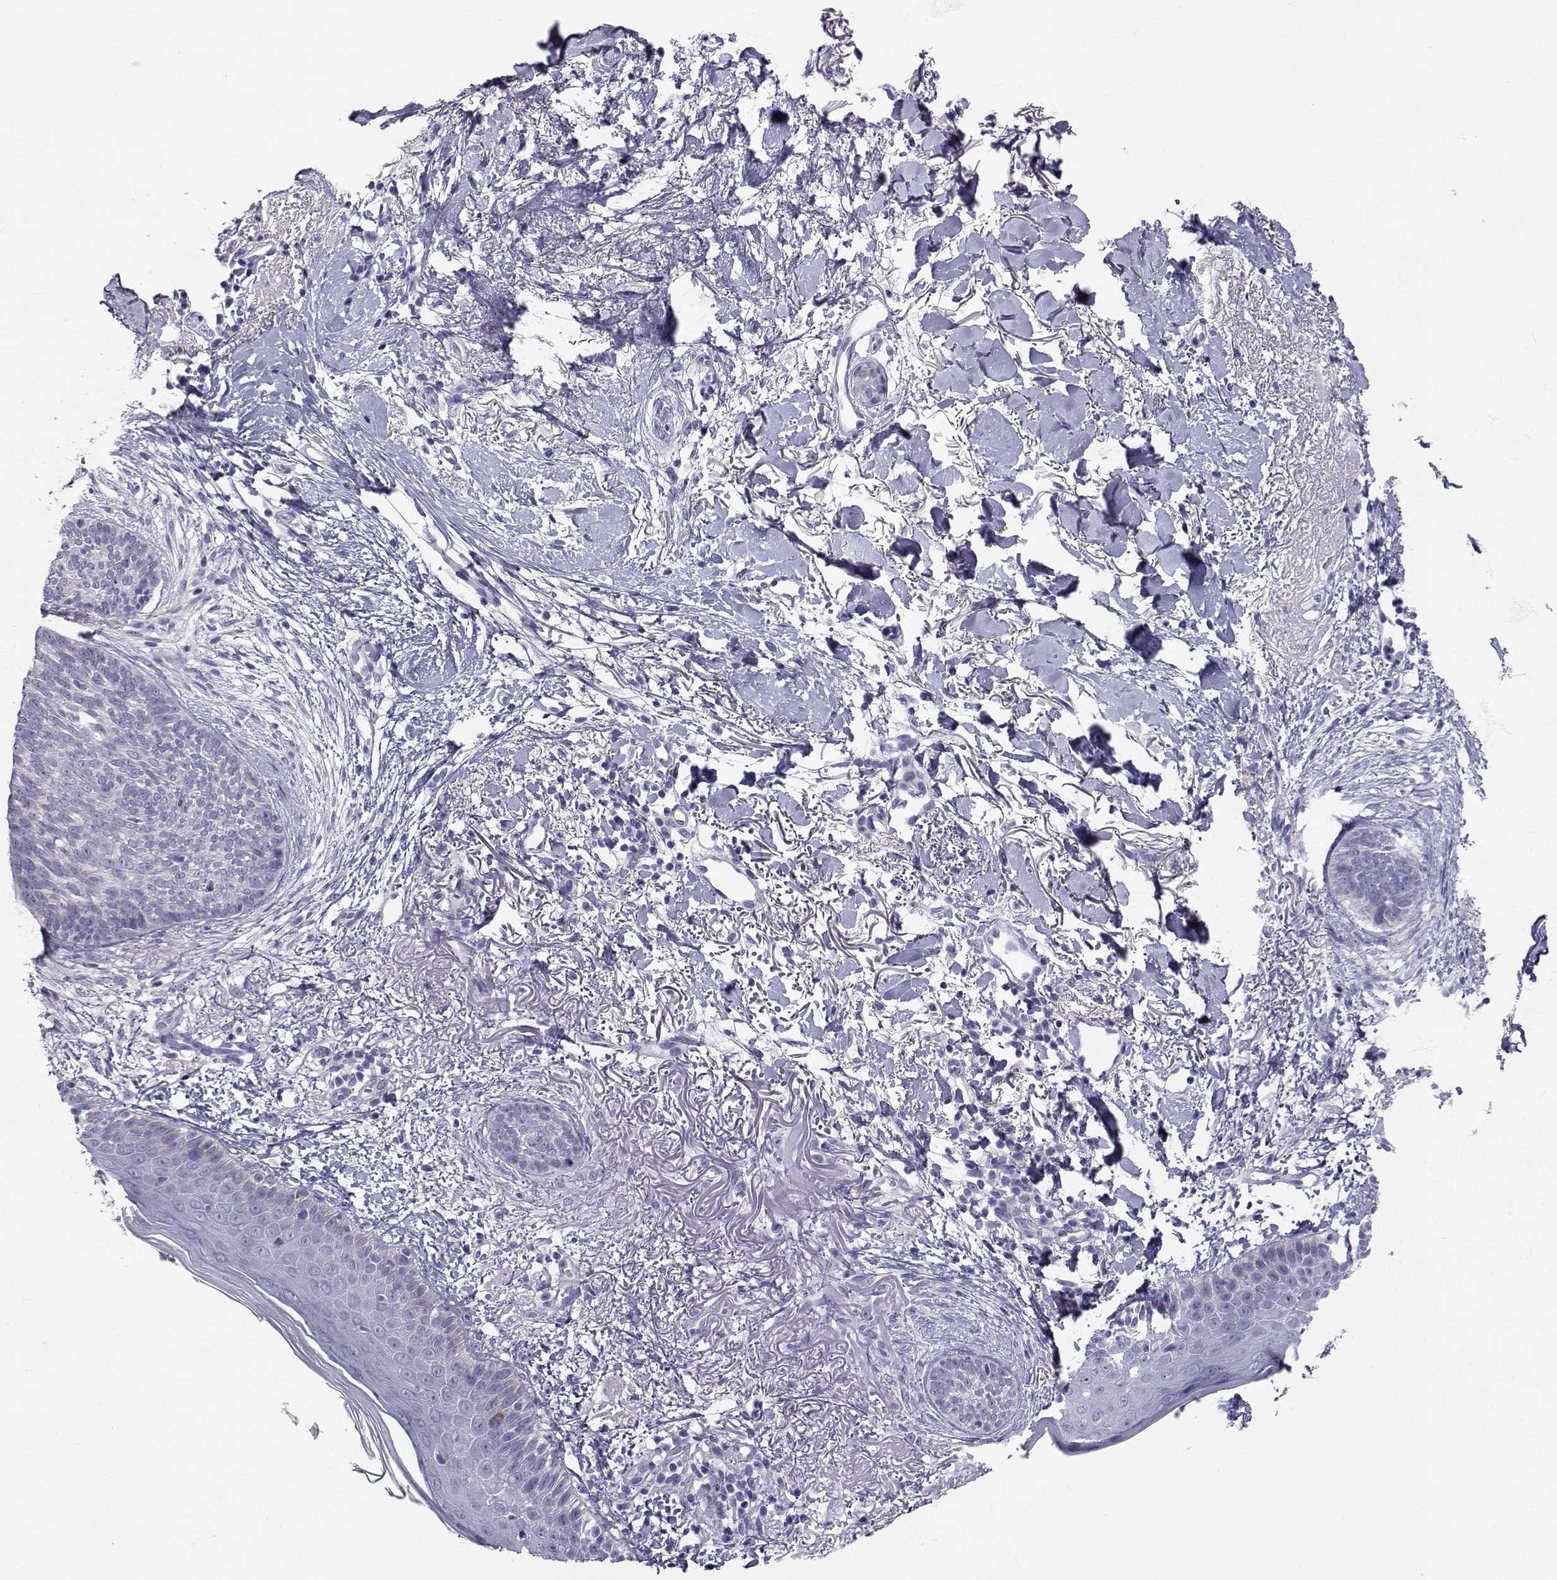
{"staining": {"intensity": "negative", "quantity": "none", "location": "none"}, "tissue": "skin cancer", "cell_type": "Tumor cells", "image_type": "cancer", "snomed": [{"axis": "morphology", "description": "Normal tissue, NOS"}, {"axis": "morphology", "description": "Basal cell carcinoma"}, {"axis": "topography", "description": "Skin"}], "caption": "High magnification brightfield microscopy of basal cell carcinoma (skin) stained with DAB (3,3'-diaminobenzidine) (brown) and counterstained with hematoxylin (blue): tumor cells show no significant expression.", "gene": "SLC6A3", "patient": {"sex": "male", "age": 84}}